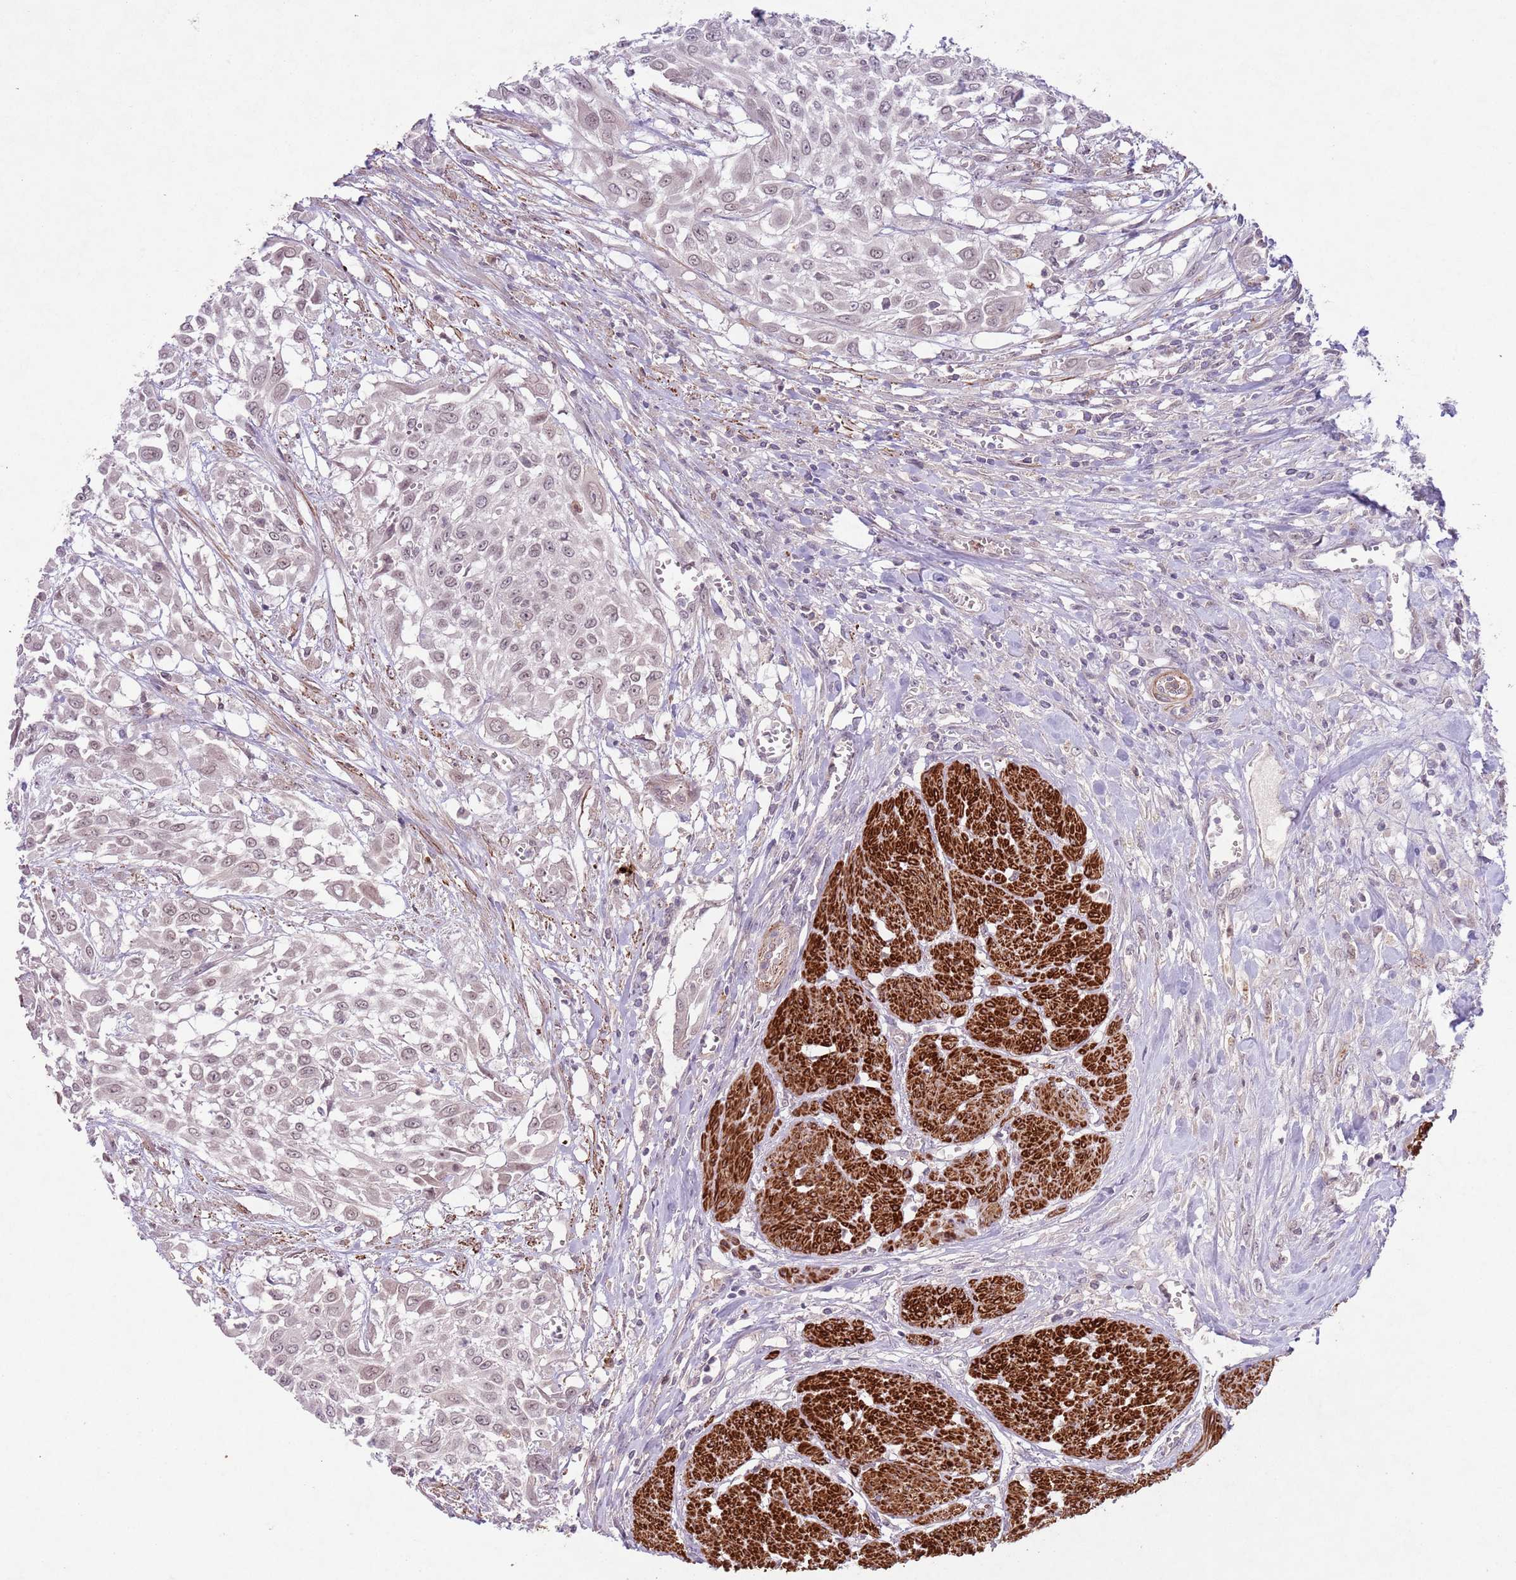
{"staining": {"intensity": "weak", "quantity": ">75%", "location": "nuclear"}, "tissue": "urothelial cancer", "cell_type": "Tumor cells", "image_type": "cancer", "snomed": [{"axis": "morphology", "description": "Urothelial carcinoma, High grade"}, {"axis": "topography", "description": "Urinary bladder"}], "caption": "Tumor cells exhibit low levels of weak nuclear staining in approximately >75% of cells in urothelial cancer.", "gene": "CCNI", "patient": {"sex": "male", "age": 57}}